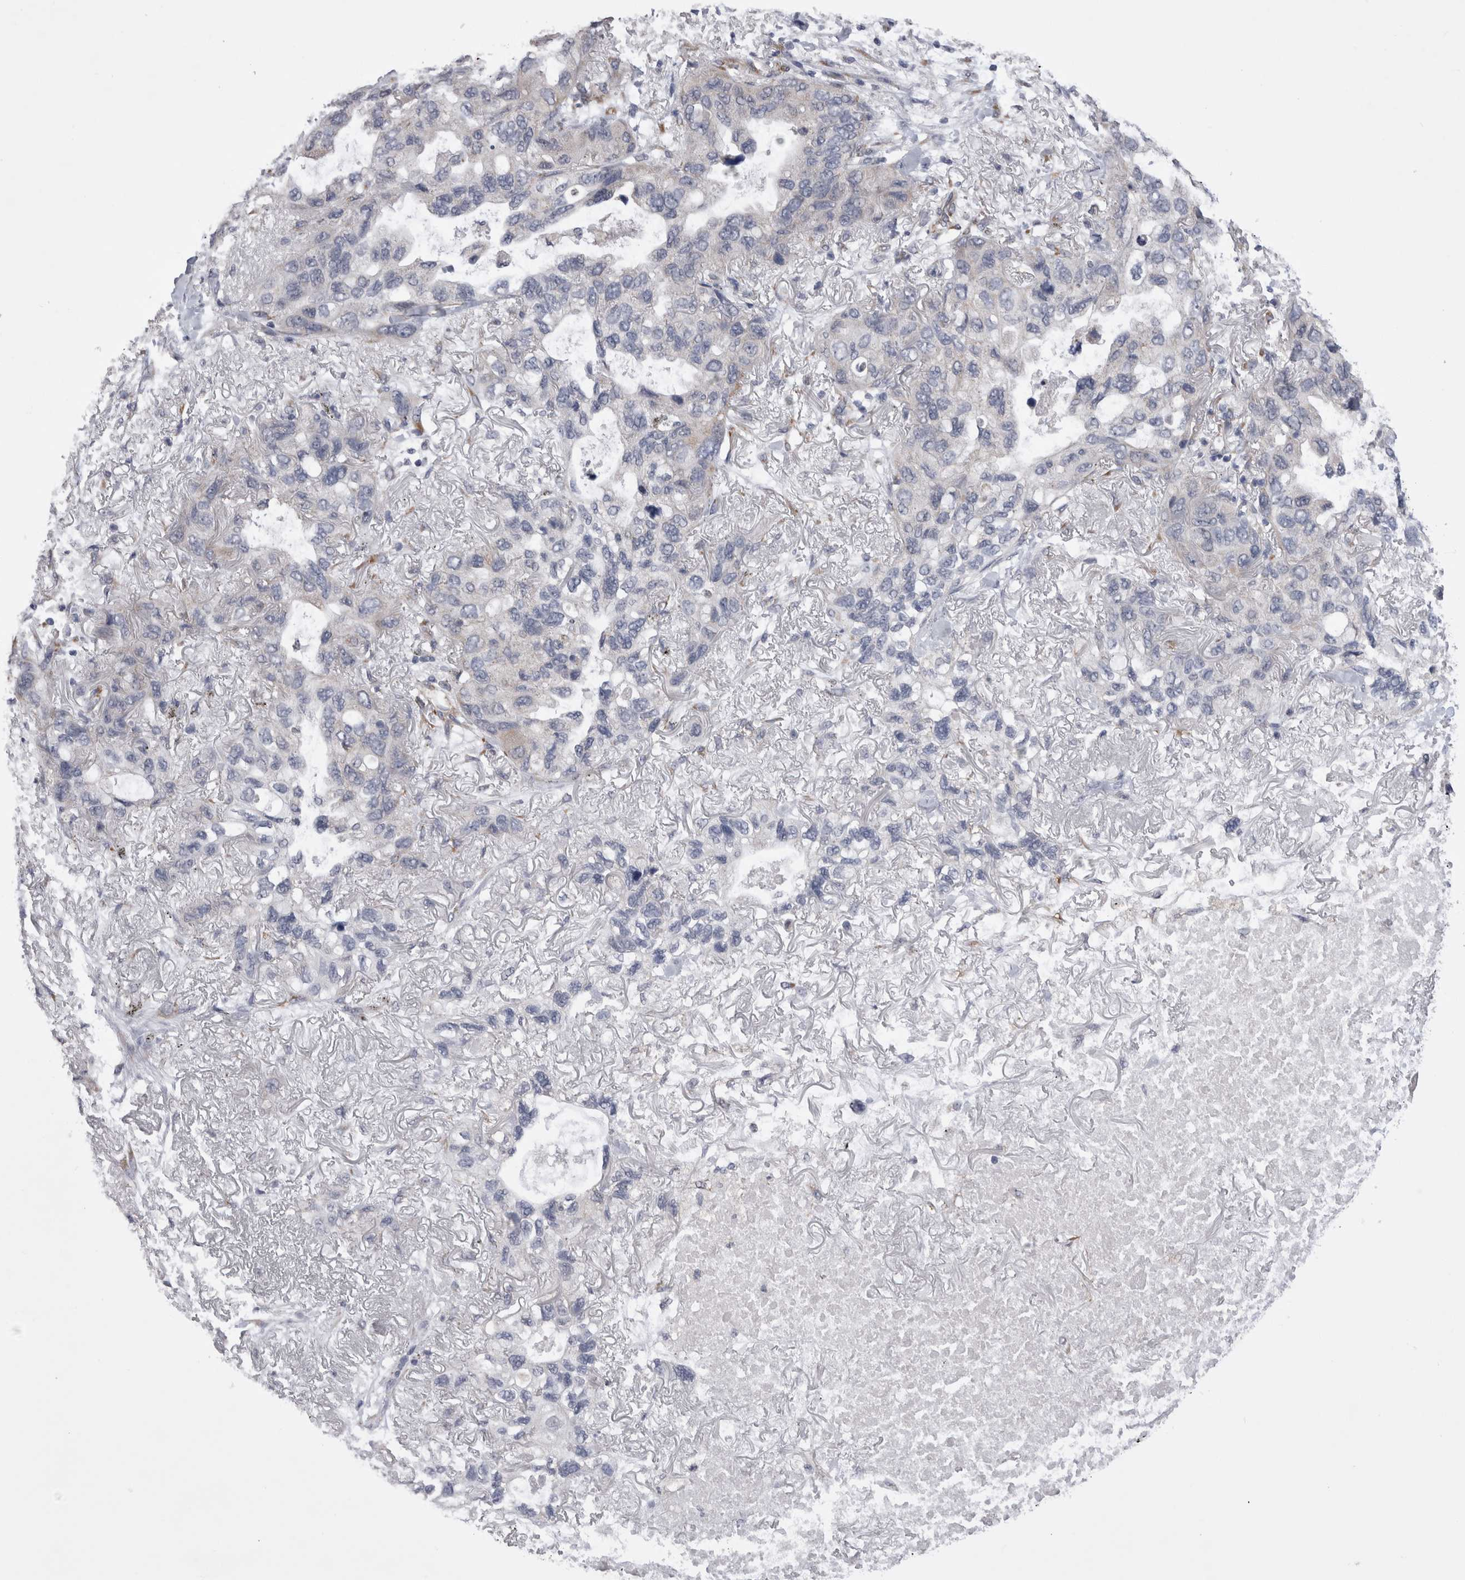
{"staining": {"intensity": "weak", "quantity": "<25%", "location": "cytoplasmic/membranous"}, "tissue": "lung cancer", "cell_type": "Tumor cells", "image_type": "cancer", "snomed": [{"axis": "morphology", "description": "Squamous cell carcinoma, NOS"}, {"axis": "topography", "description": "Lung"}], "caption": "This photomicrograph is of squamous cell carcinoma (lung) stained with IHC to label a protein in brown with the nuclei are counter-stained blue. There is no staining in tumor cells. (DAB immunohistochemistry with hematoxylin counter stain).", "gene": "ARHGAP29", "patient": {"sex": "female", "age": 73}}